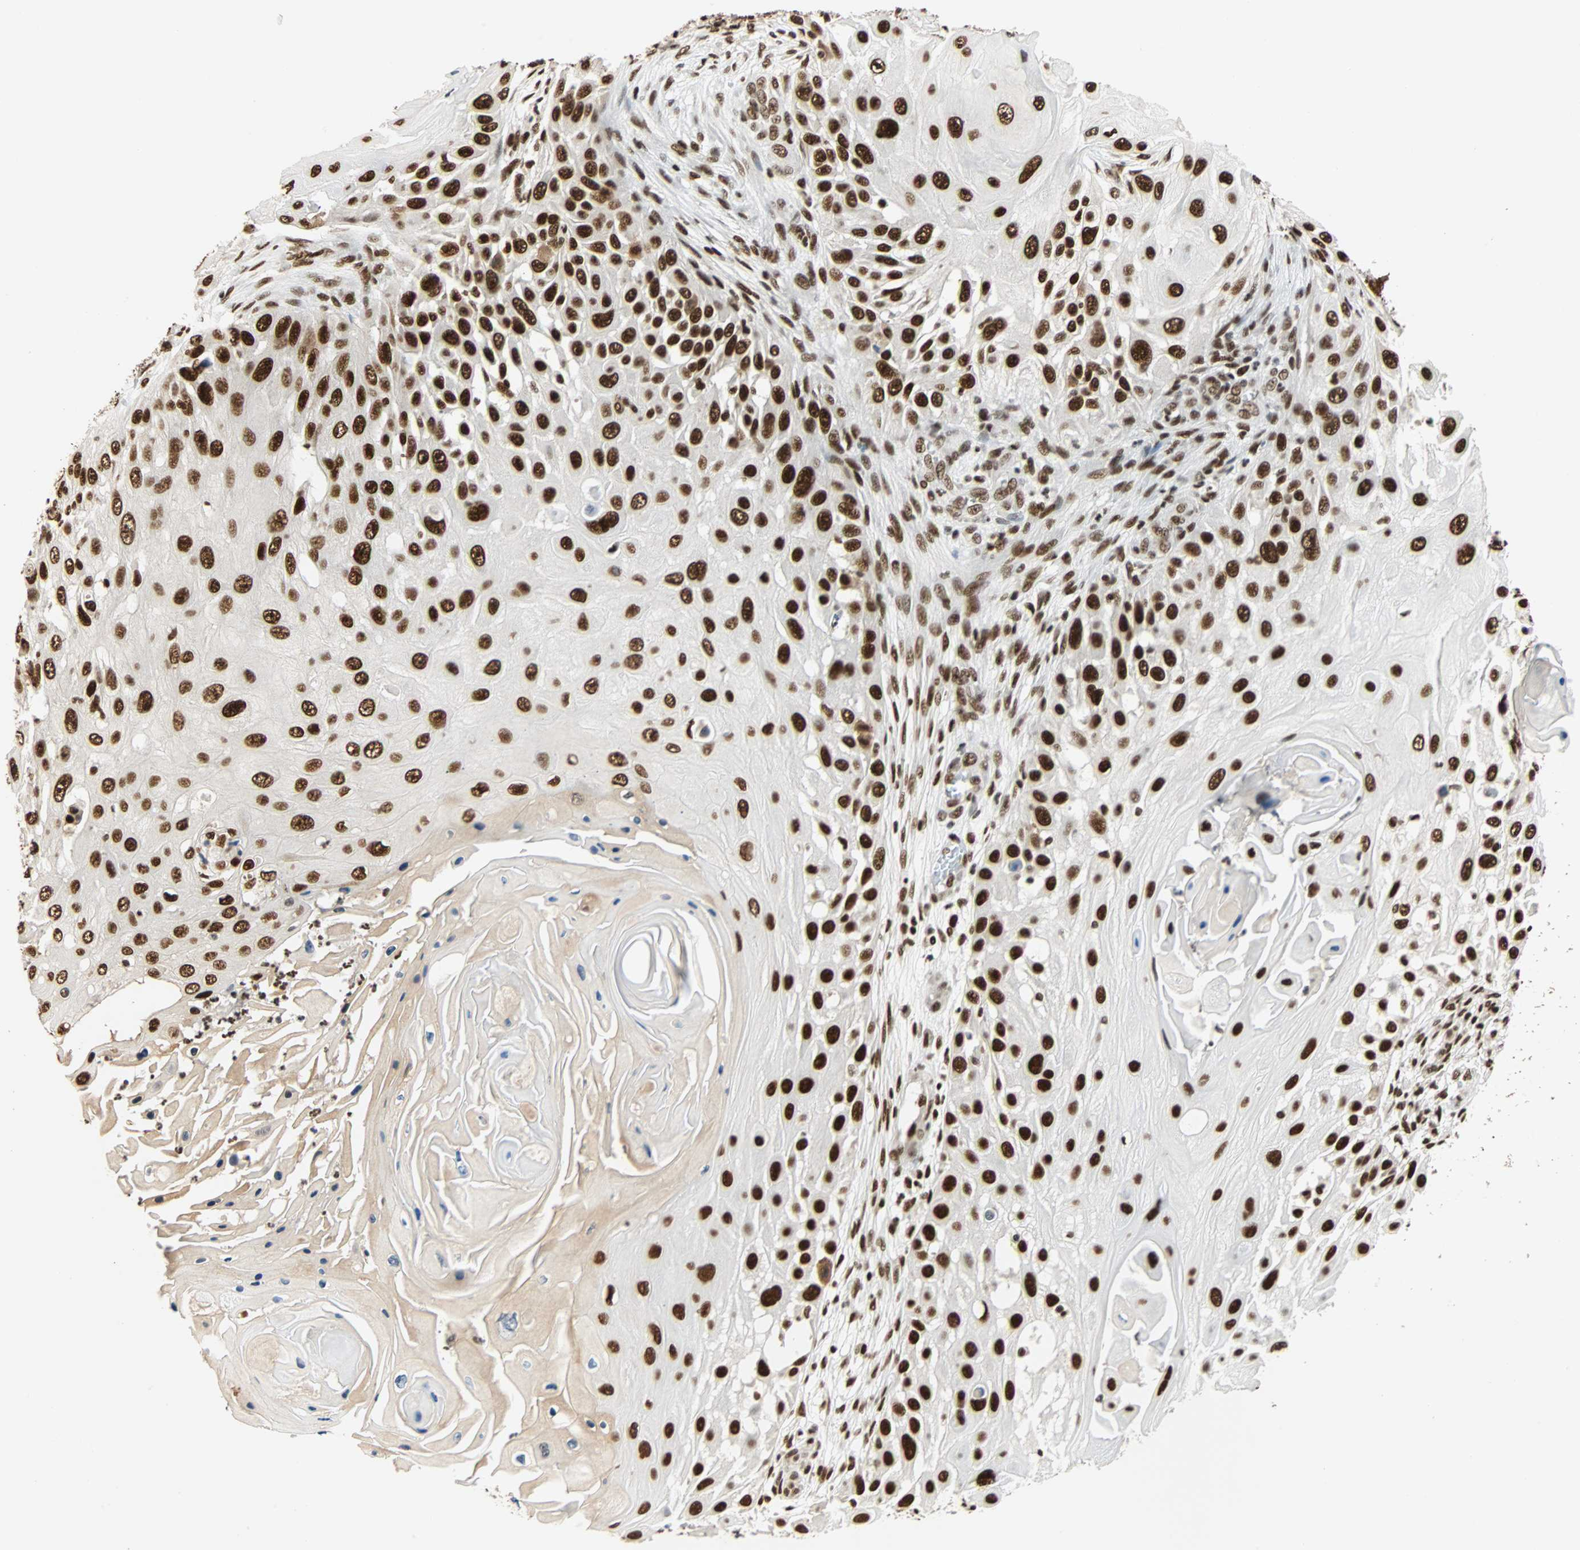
{"staining": {"intensity": "strong", "quantity": ">75%", "location": "nuclear"}, "tissue": "skin cancer", "cell_type": "Tumor cells", "image_type": "cancer", "snomed": [{"axis": "morphology", "description": "Squamous cell carcinoma, NOS"}, {"axis": "topography", "description": "Skin"}], "caption": "Protein expression analysis of skin cancer (squamous cell carcinoma) reveals strong nuclear positivity in approximately >75% of tumor cells. (DAB = brown stain, brightfield microscopy at high magnification).", "gene": "CDK12", "patient": {"sex": "female", "age": 44}}